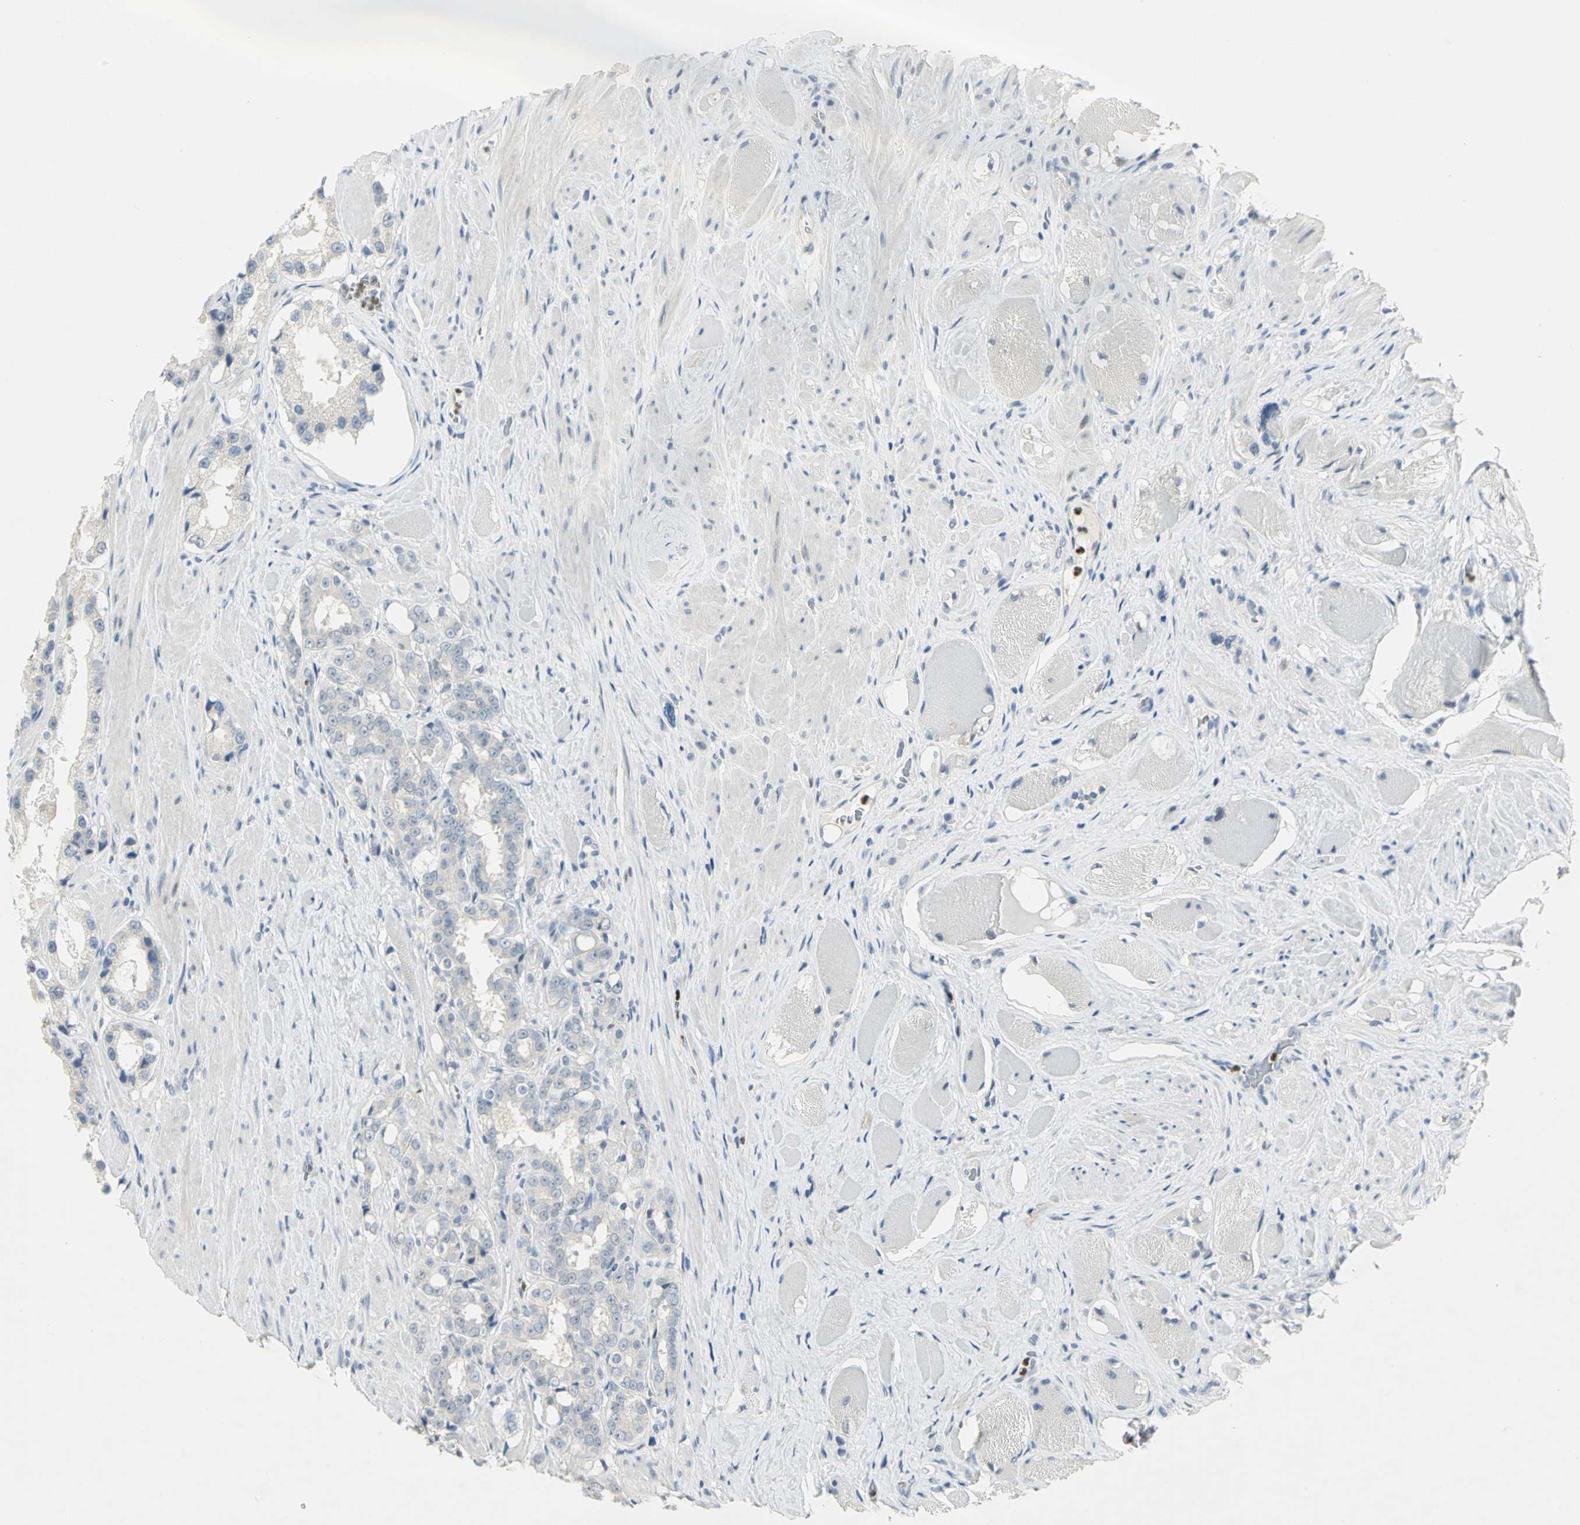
{"staining": {"intensity": "negative", "quantity": "none", "location": "none"}, "tissue": "prostate cancer", "cell_type": "Tumor cells", "image_type": "cancer", "snomed": [{"axis": "morphology", "description": "Adenocarcinoma, Medium grade"}, {"axis": "topography", "description": "Prostate"}], "caption": "The IHC histopathology image has no significant expression in tumor cells of prostate cancer tissue. The staining was performed using DAB to visualize the protein expression in brown, while the nuclei were stained in blue with hematoxylin (Magnification: 20x).", "gene": "BCL6", "patient": {"sex": "male", "age": 60}}